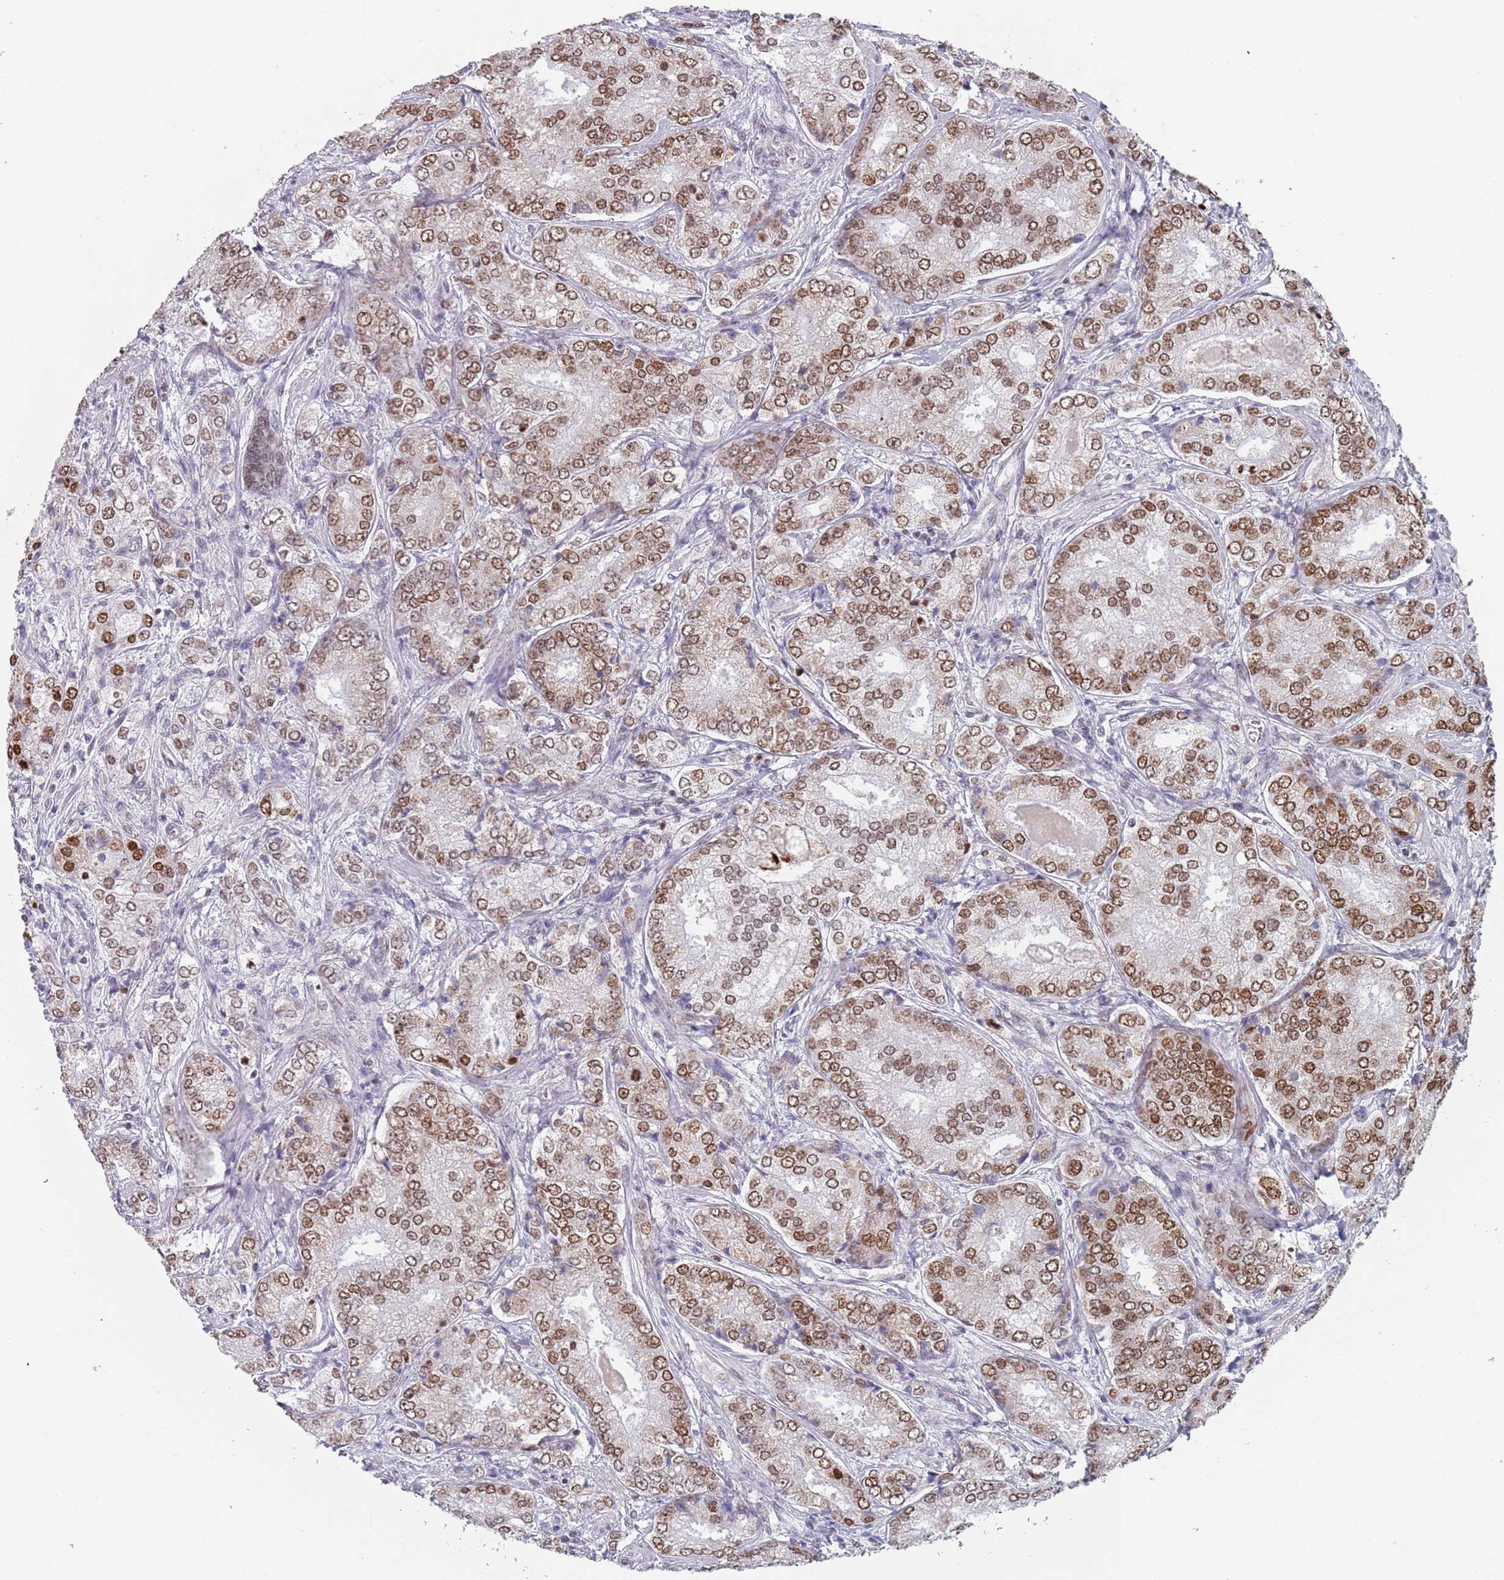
{"staining": {"intensity": "moderate", "quantity": ">75%", "location": "nuclear"}, "tissue": "prostate cancer", "cell_type": "Tumor cells", "image_type": "cancer", "snomed": [{"axis": "morphology", "description": "Adenocarcinoma, High grade"}, {"axis": "topography", "description": "Prostate"}], "caption": "An image of human prostate cancer (high-grade adenocarcinoma) stained for a protein shows moderate nuclear brown staining in tumor cells. (DAB = brown stain, brightfield microscopy at high magnification).", "gene": "MFSD12", "patient": {"sex": "male", "age": 63}}